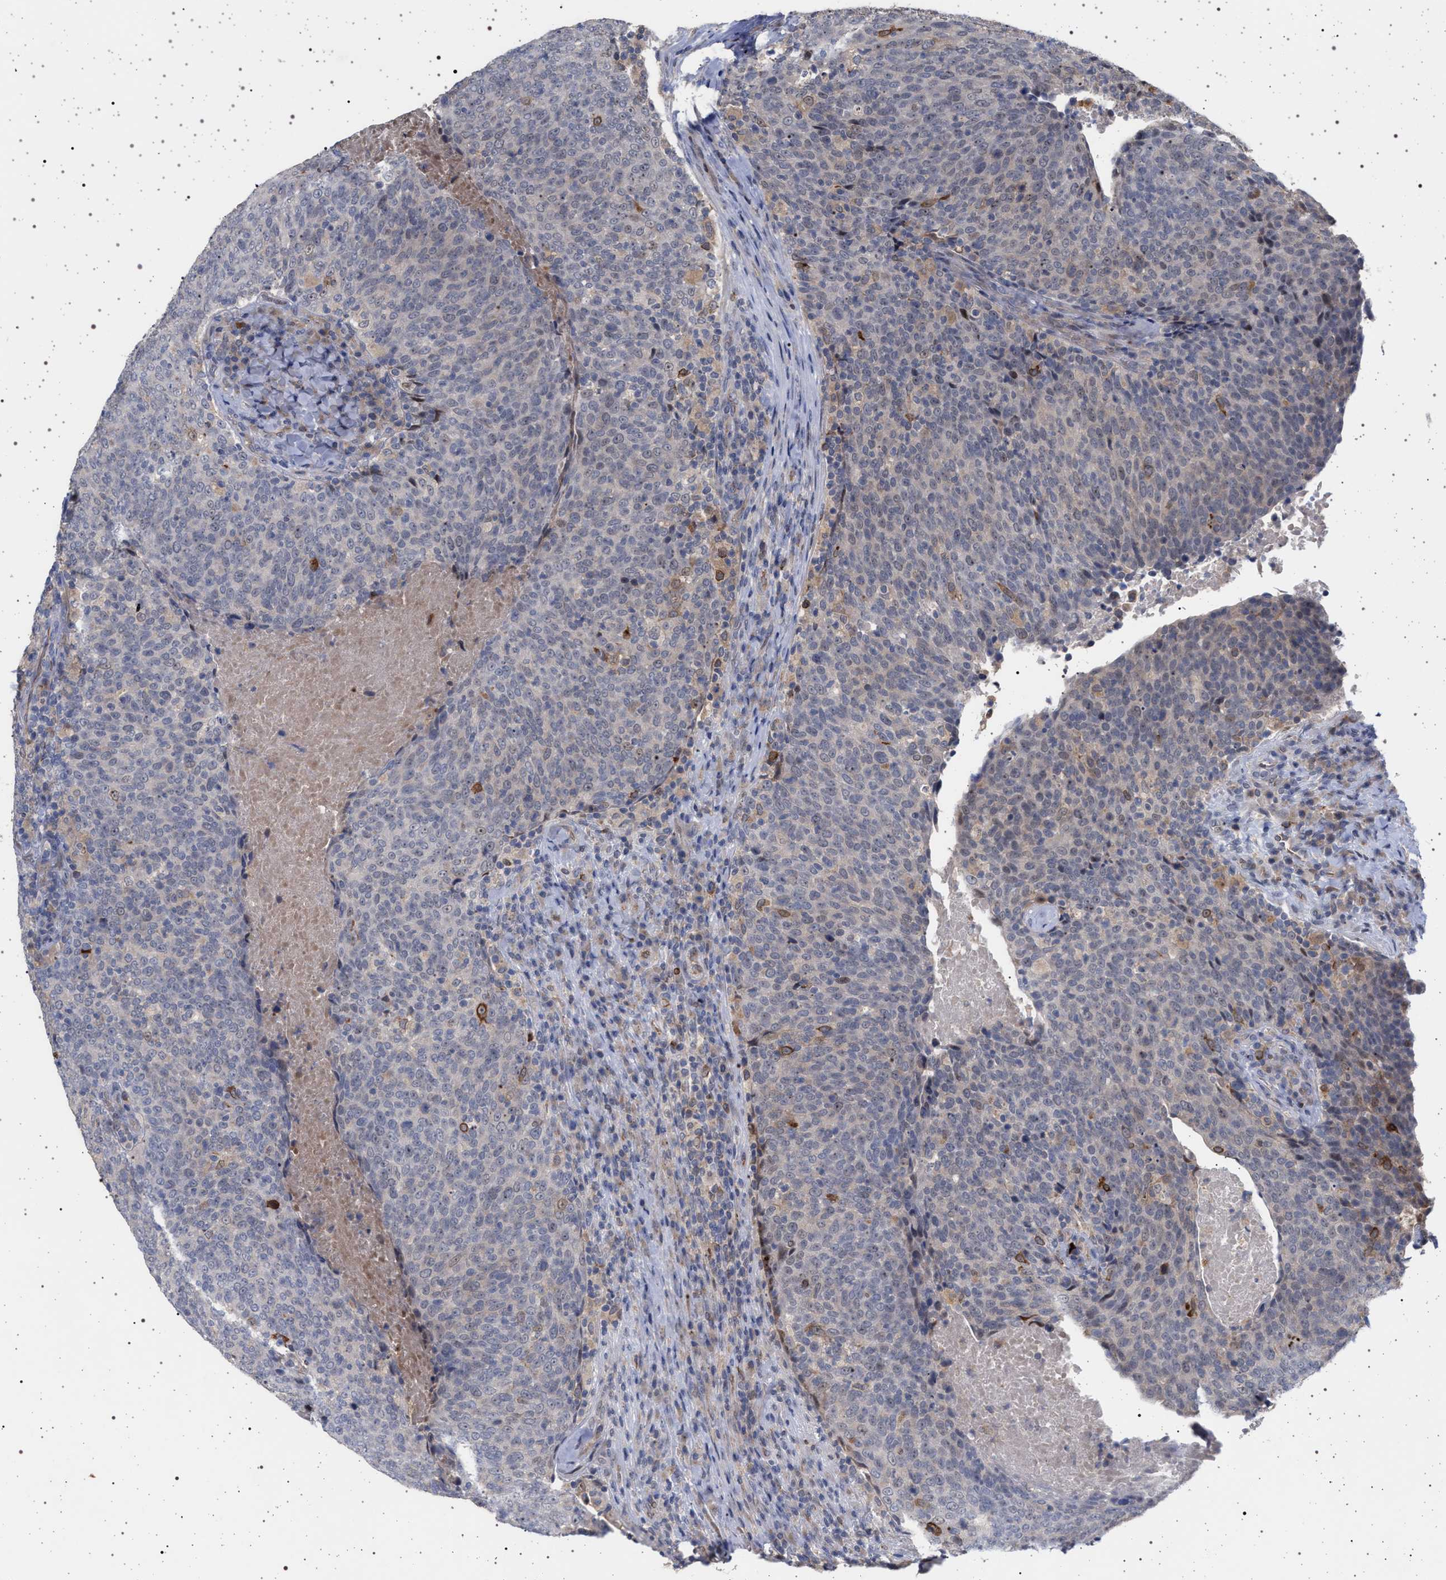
{"staining": {"intensity": "negative", "quantity": "none", "location": "none"}, "tissue": "head and neck cancer", "cell_type": "Tumor cells", "image_type": "cancer", "snomed": [{"axis": "morphology", "description": "Squamous cell carcinoma, NOS"}, {"axis": "morphology", "description": "Squamous cell carcinoma, metastatic, NOS"}, {"axis": "topography", "description": "Lymph node"}, {"axis": "topography", "description": "Head-Neck"}], "caption": "Immunohistochemical staining of human head and neck squamous cell carcinoma exhibits no significant expression in tumor cells.", "gene": "RBM48", "patient": {"sex": "male", "age": 62}}